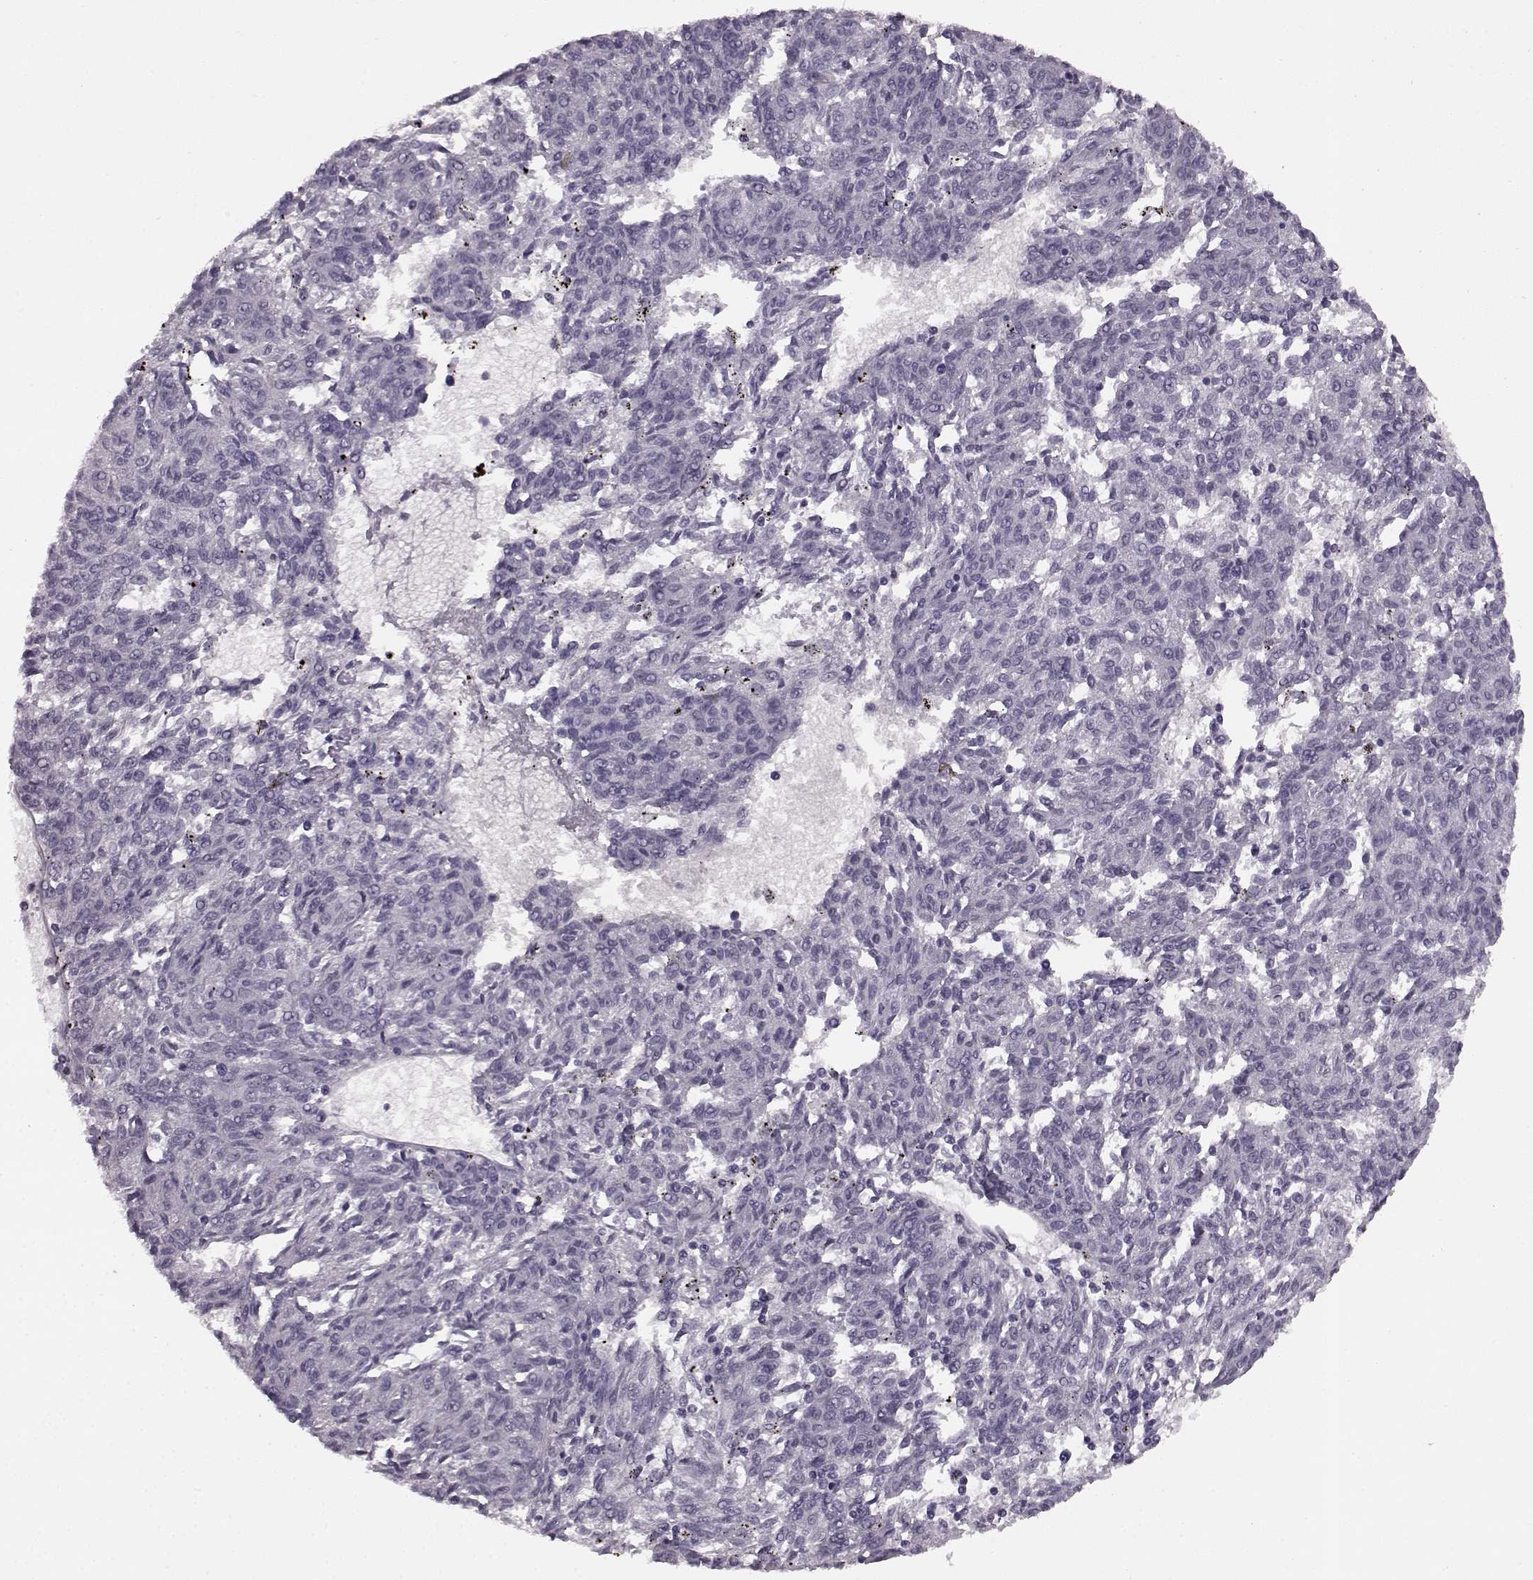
{"staining": {"intensity": "negative", "quantity": "none", "location": "none"}, "tissue": "melanoma", "cell_type": "Tumor cells", "image_type": "cancer", "snomed": [{"axis": "morphology", "description": "Malignant melanoma, NOS"}, {"axis": "topography", "description": "Skin"}], "caption": "Protein analysis of melanoma shows no significant expression in tumor cells.", "gene": "PRPH2", "patient": {"sex": "female", "age": 72}}